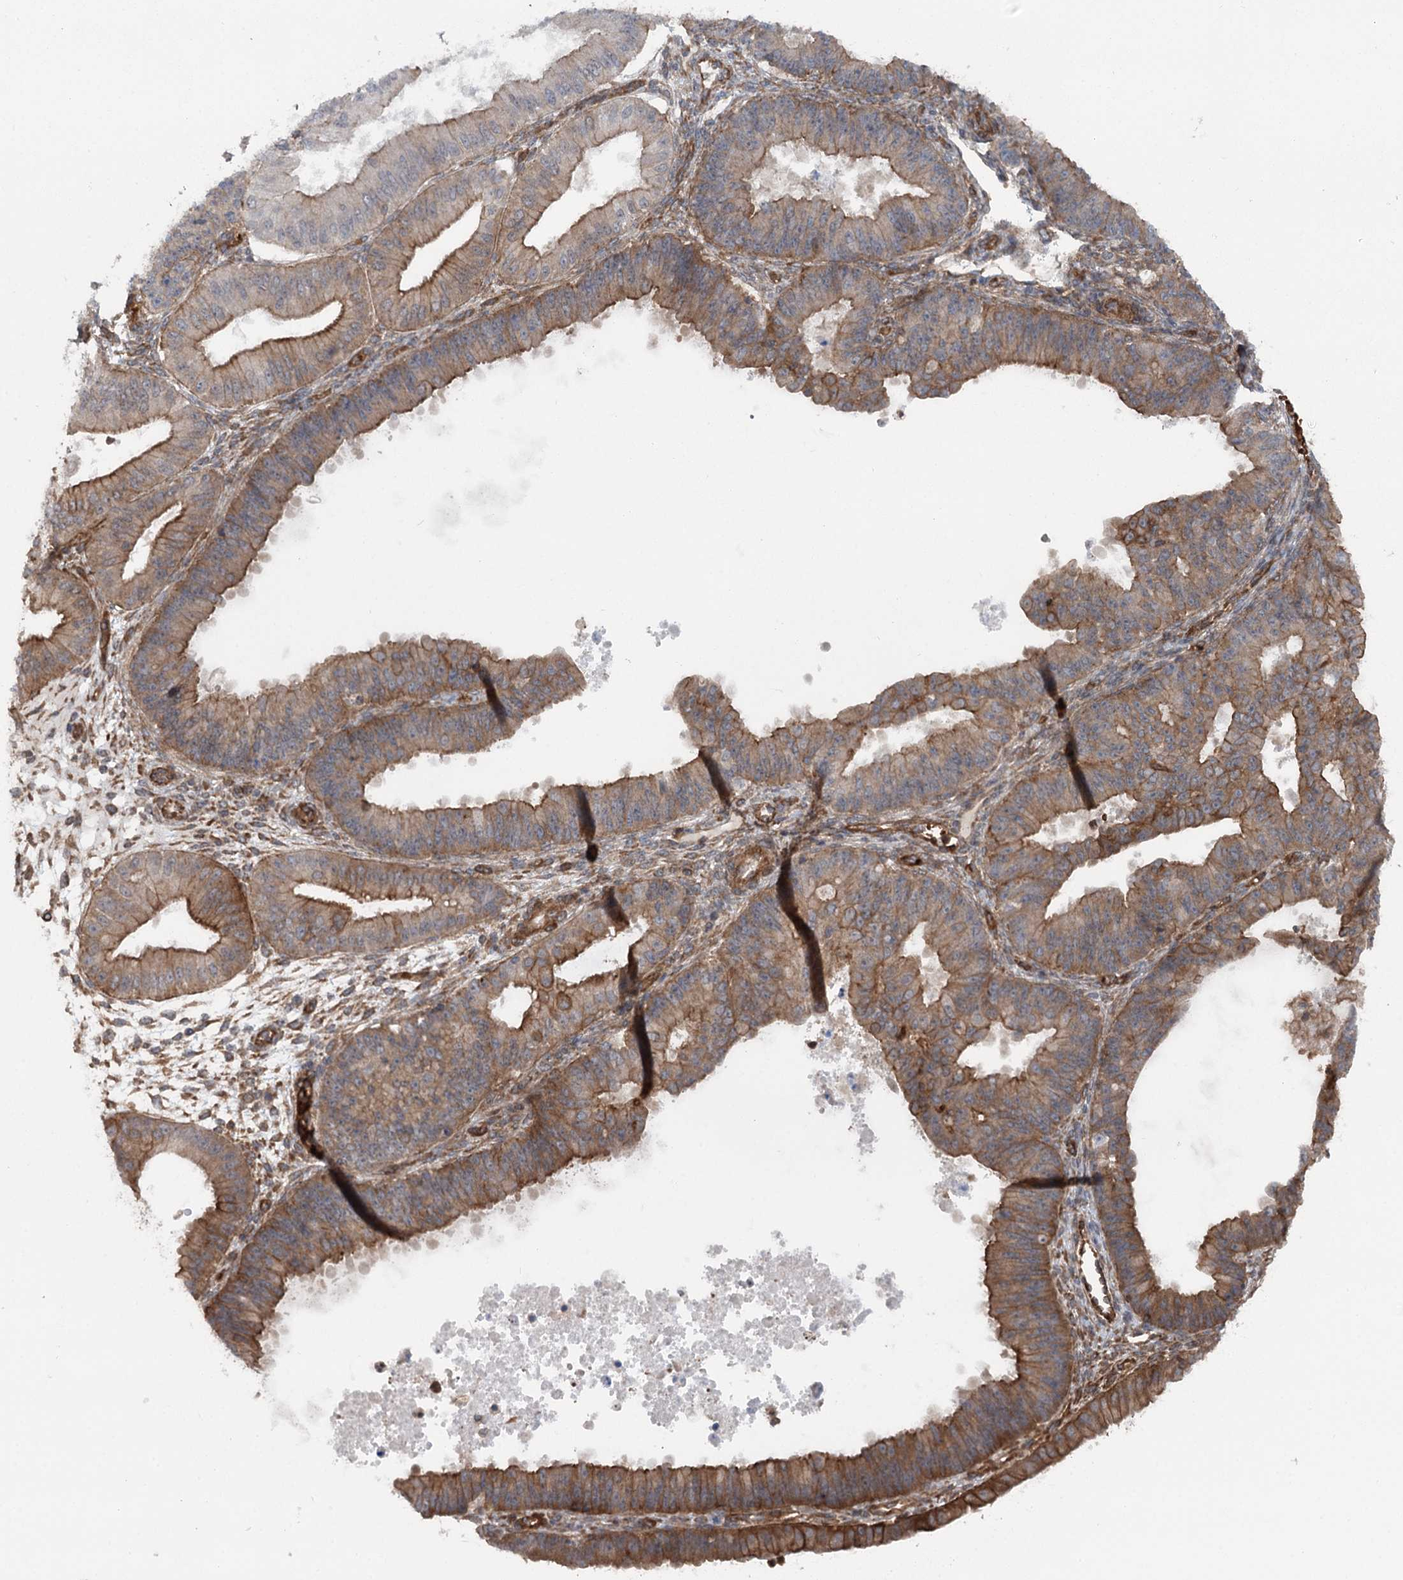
{"staining": {"intensity": "moderate", "quantity": "25%-75%", "location": "cytoplasmic/membranous"}, "tissue": "ovarian cancer", "cell_type": "Tumor cells", "image_type": "cancer", "snomed": [{"axis": "morphology", "description": "Carcinoma, endometroid"}, {"axis": "topography", "description": "Appendix"}, {"axis": "topography", "description": "Ovary"}], "caption": "This is a micrograph of immunohistochemistry (IHC) staining of endometroid carcinoma (ovarian), which shows moderate positivity in the cytoplasmic/membranous of tumor cells.", "gene": "IQSEC1", "patient": {"sex": "female", "age": 42}}